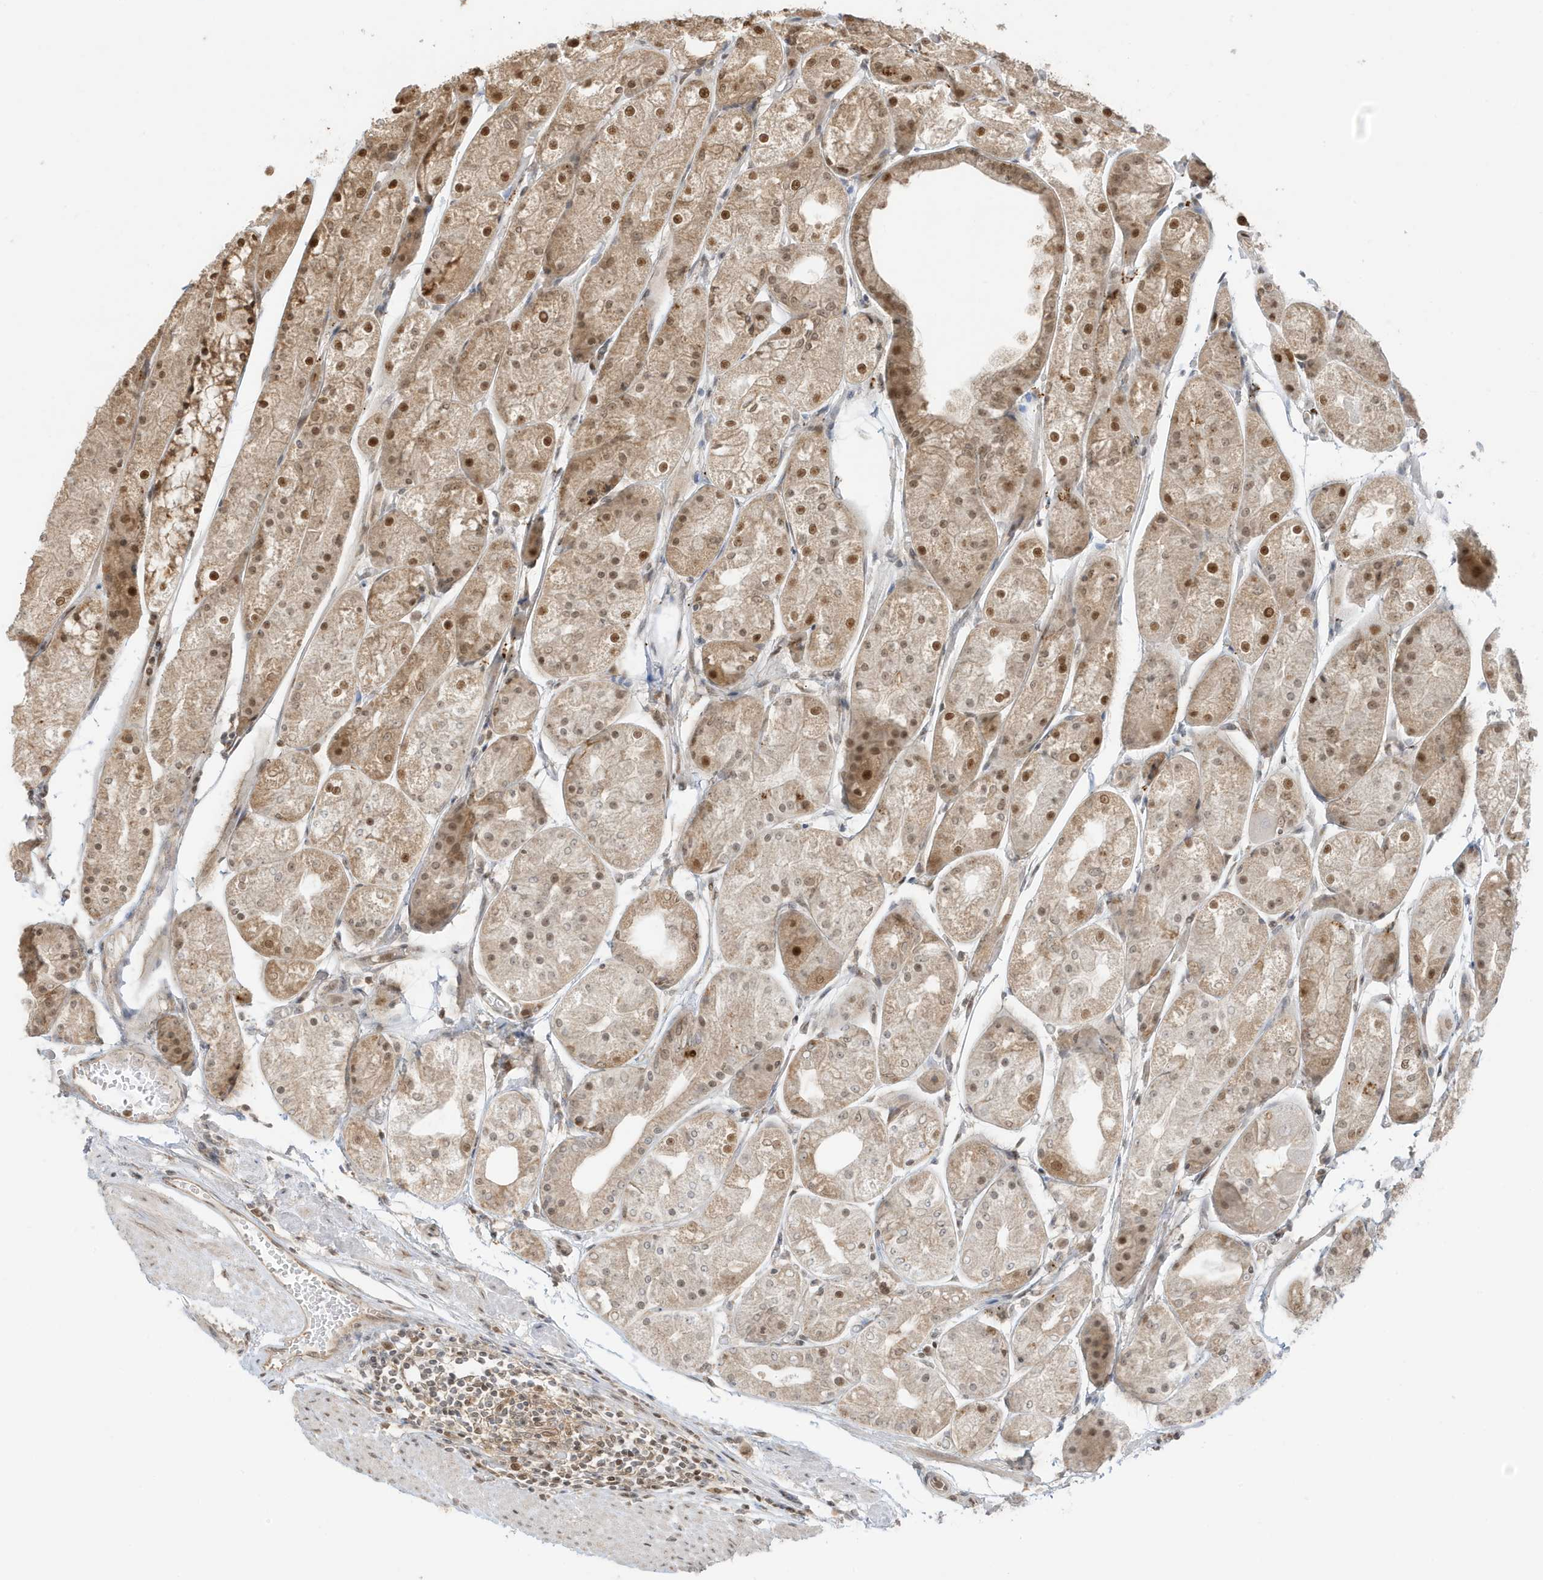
{"staining": {"intensity": "moderate", "quantity": "25%-75%", "location": "cytoplasmic/membranous,nuclear"}, "tissue": "stomach", "cell_type": "Glandular cells", "image_type": "normal", "snomed": [{"axis": "morphology", "description": "Normal tissue, NOS"}, {"axis": "topography", "description": "Stomach, upper"}], "caption": "Immunohistochemical staining of unremarkable human stomach demonstrates 25%-75% levels of moderate cytoplasmic/membranous,nuclear protein positivity in approximately 25%-75% of glandular cells.", "gene": "ZBTB41", "patient": {"sex": "male", "age": 72}}